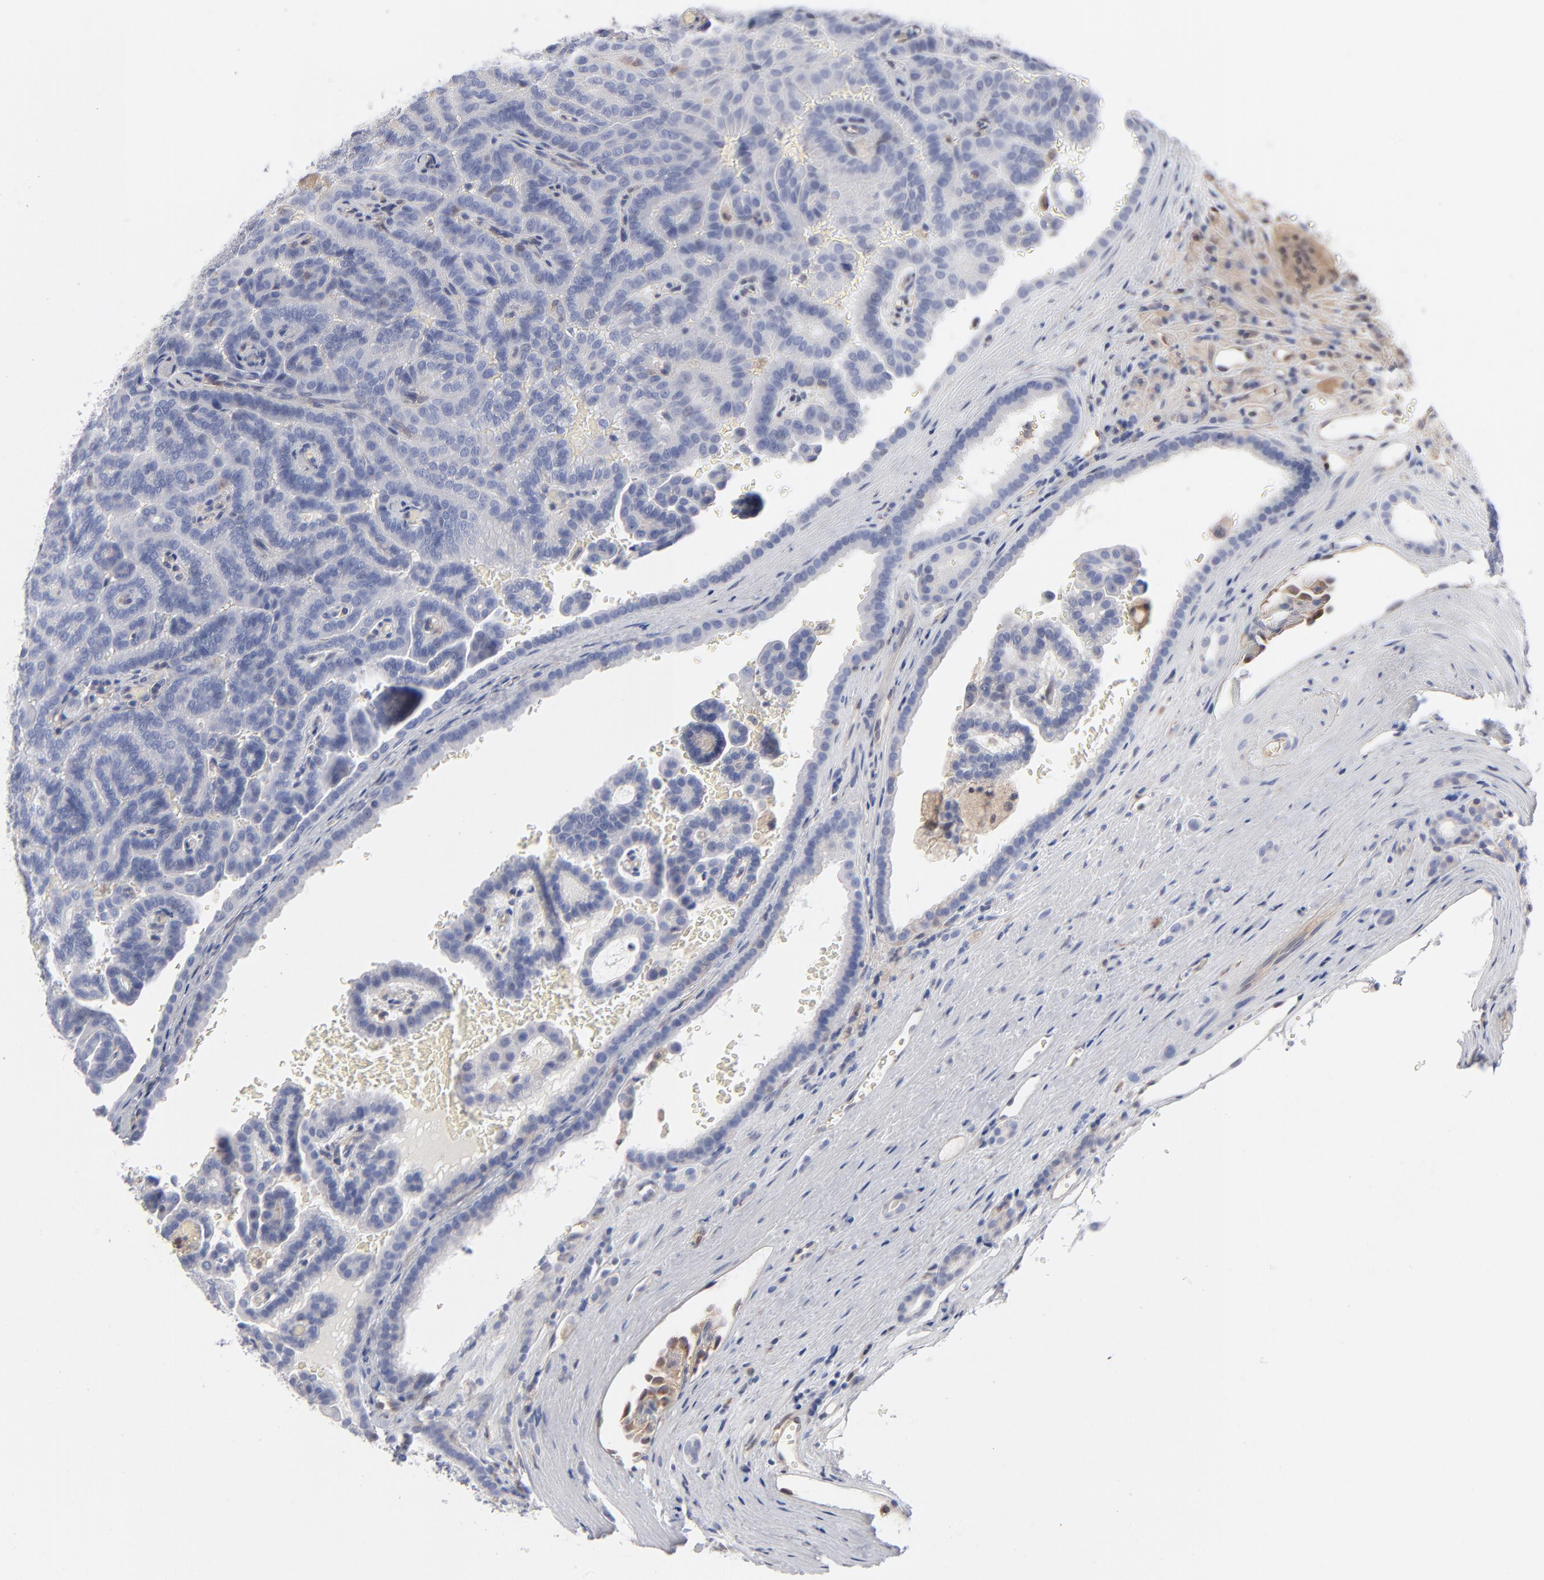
{"staining": {"intensity": "negative", "quantity": "none", "location": "none"}, "tissue": "renal cancer", "cell_type": "Tumor cells", "image_type": "cancer", "snomed": [{"axis": "morphology", "description": "Adenocarcinoma, NOS"}, {"axis": "topography", "description": "Kidney"}], "caption": "High power microscopy image of an immunohistochemistry (IHC) micrograph of renal cancer (adenocarcinoma), revealing no significant staining in tumor cells. The staining was performed using DAB to visualize the protein expression in brown, while the nuclei were stained in blue with hematoxylin (Magnification: 20x).", "gene": "ARRB1", "patient": {"sex": "male", "age": 61}}